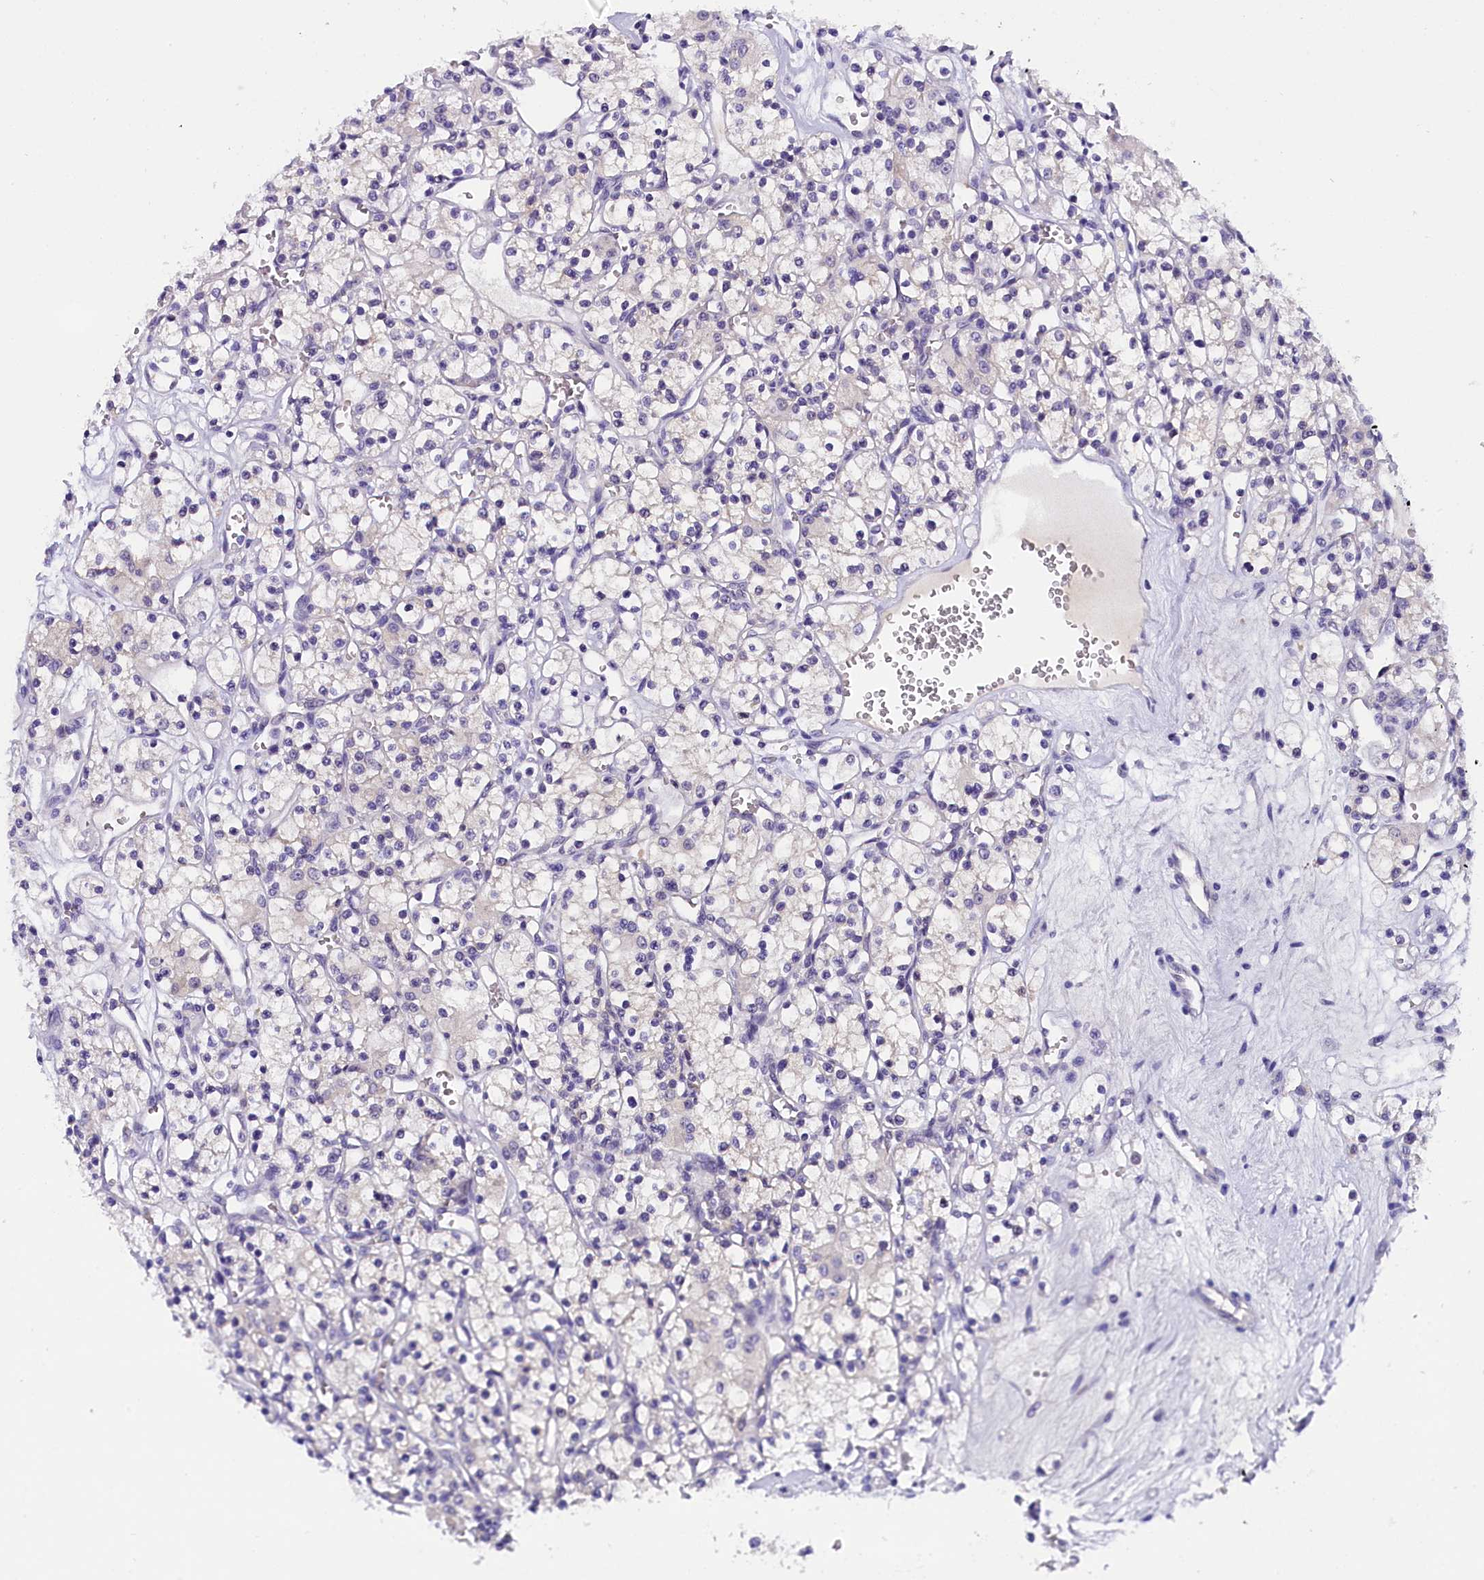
{"staining": {"intensity": "negative", "quantity": "none", "location": "none"}, "tissue": "renal cancer", "cell_type": "Tumor cells", "image_type": "cancer", "snomed": [{"axis": "morphology", "description": "Adenocarcinoma, NOS"}, {"axis": "topography", "description": "Kidney"}], "caption": "High magnification brightfield microscopy of renal cancer stained with DAB (3,3'-diaminobenzidine) (brown) and counterstained with hematoxylin (blue): tumor cells show no significant staining. (DAB (3,3'-diaminobenzidine) IHC visualized using brightfield microscopy, high magnification).", "gene": "IQCN", "patient": {"sex": "female", "age": 59}}